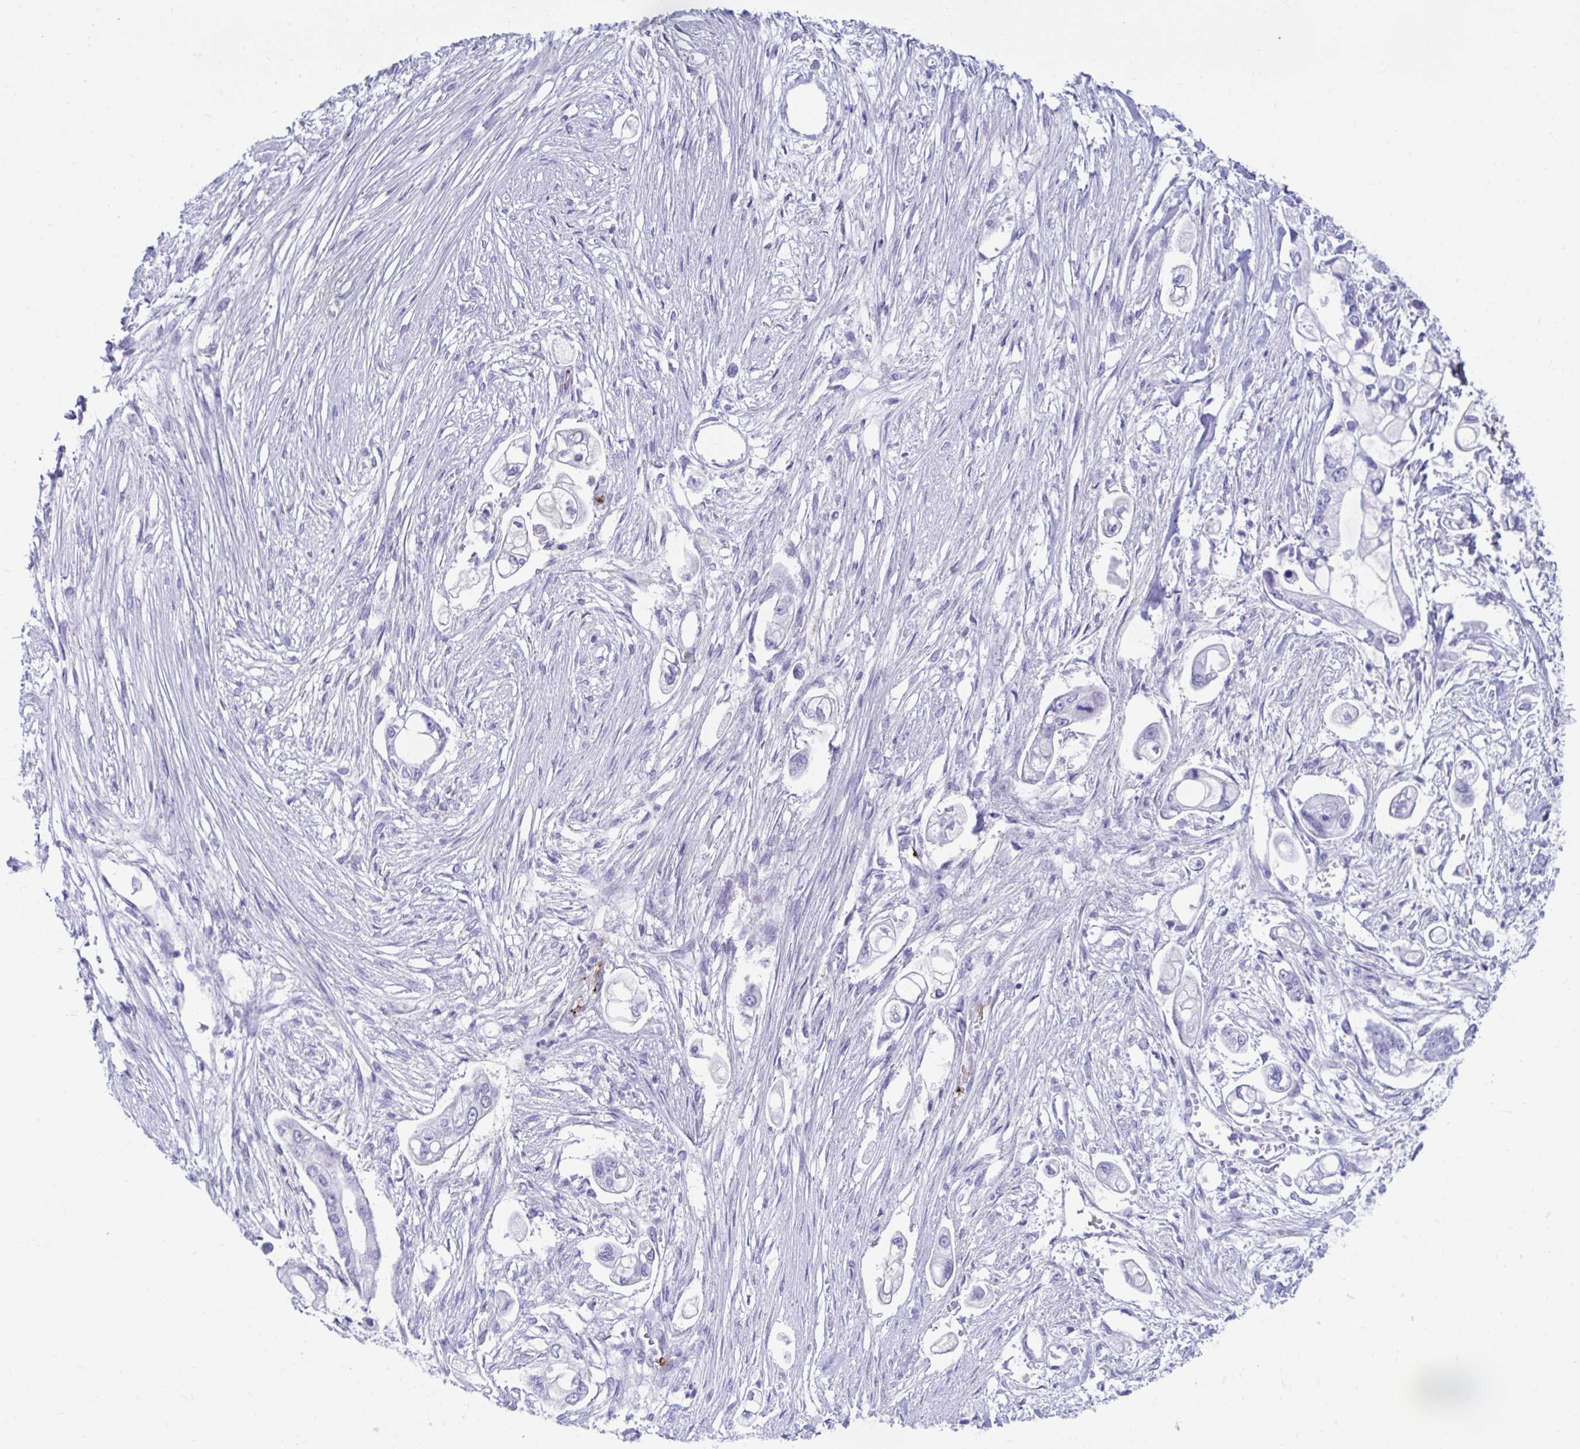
{"staining": {"intensity": "negative", "quantity": "none", "location": "none"}, "tissue": "pancreatic cancer", "cell_type": "Tumor cells", "image_type": "cancer", "snomed": [{"axis": "morphology", "description": "Adenocarcinoma, NOS"}, {"axis": "topography", "description": "Pancreas"}], "caption": "Immunohistochemistry of human adenocarcinoma (pancreatic) exhibits no positivity in tumor cells. (DAB (3,3'-diaminobenzidine) IHC with hematoxylin counter stain).", "gene": "SMIM9", "patient": {"sex": "female", "age": 69}}